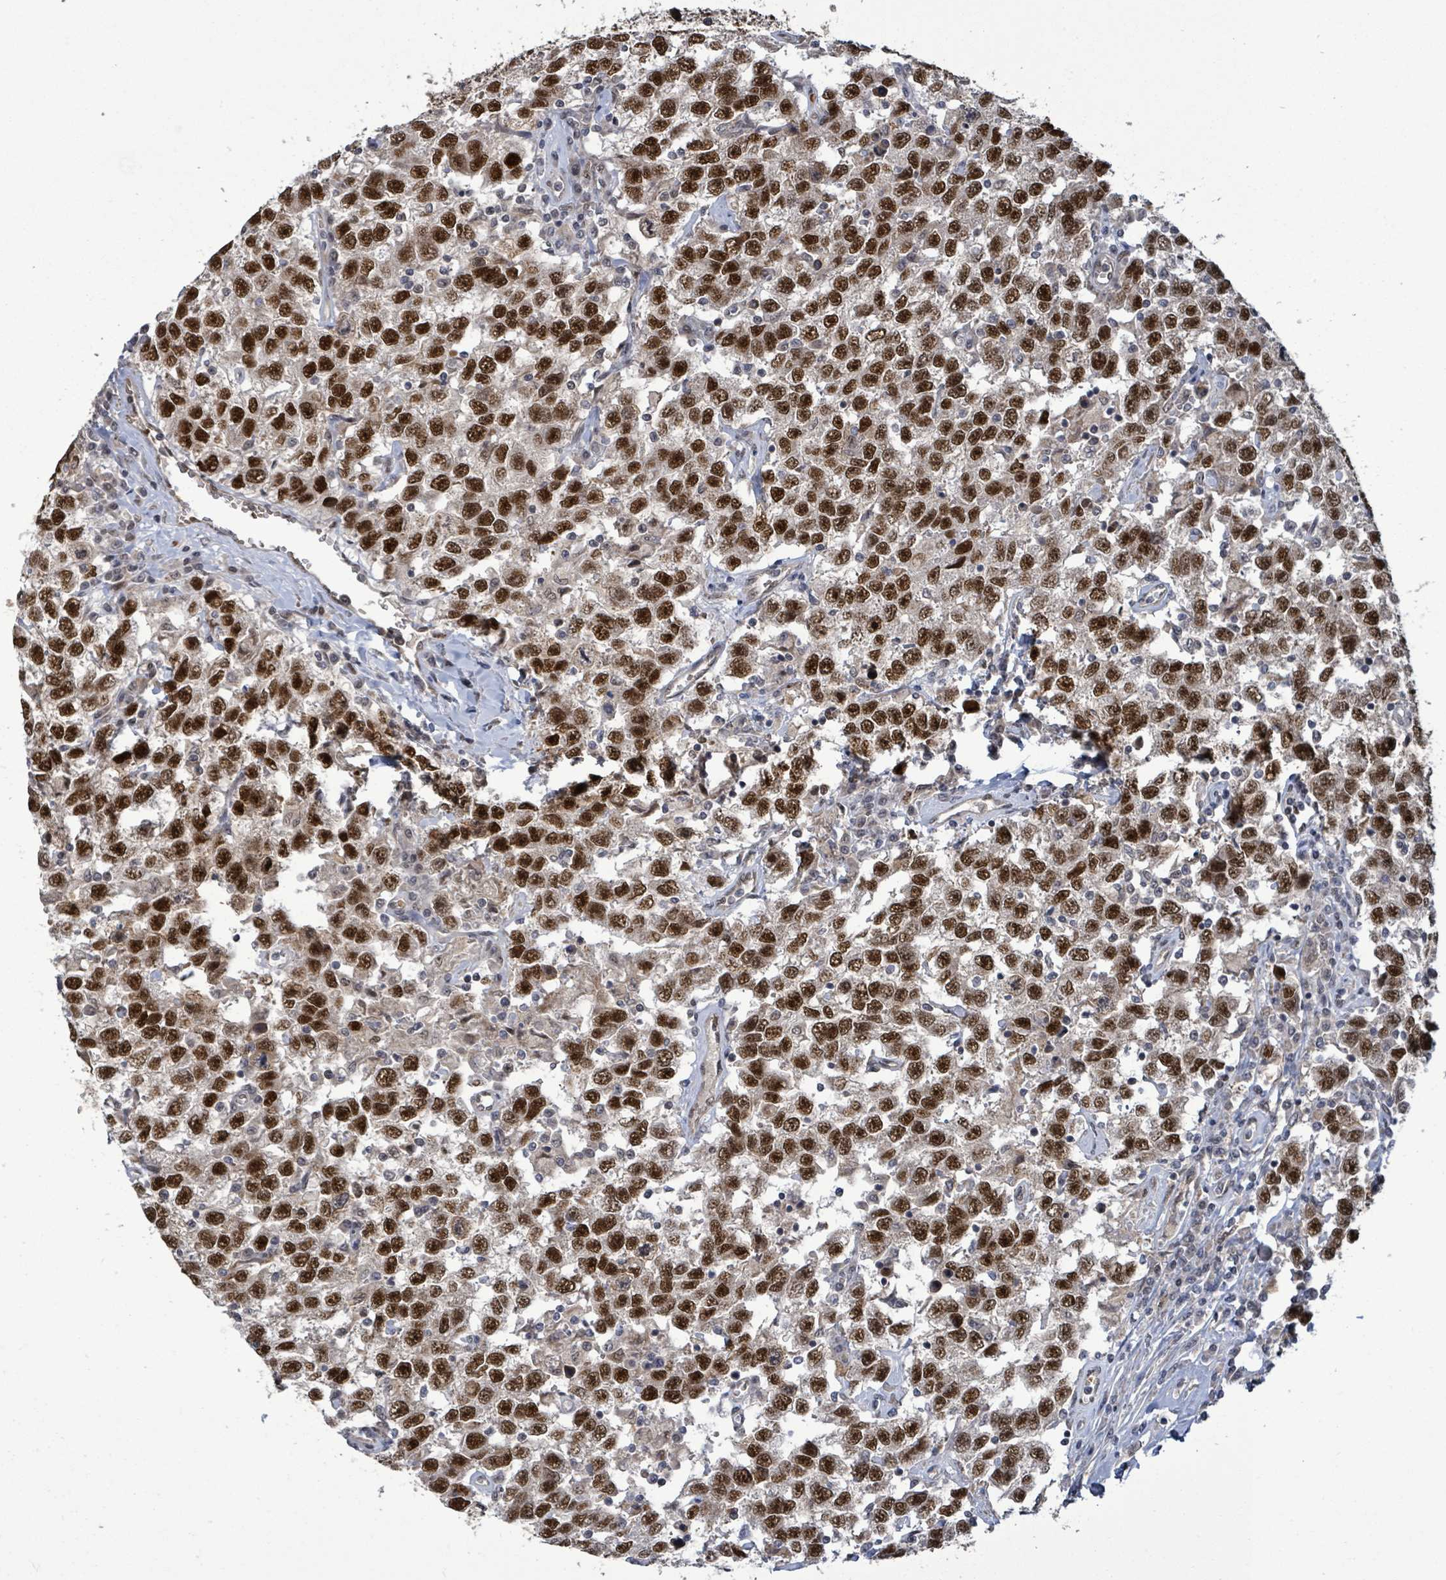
{"staining": {"intensity": "strong", "quantity": ">75%", "location": "nuclear"}, "tissue": "testis cancer", "cell_type": "Tumor cells", "image_type": "cancer", "snomed": [{"axis": "morphology", "description": "Seminoma, NOS"}, {"axis": "topography", "description": "Testis"}], "caption": "An immunohistochemistry histopathology image of tumor tissue is shown. Protein staining in brown labels strong nuclear positivity in seminoma (testis) within tumor cells.", "gene": "PATZ1", "patient": {"sex": "male", "age": 41}}